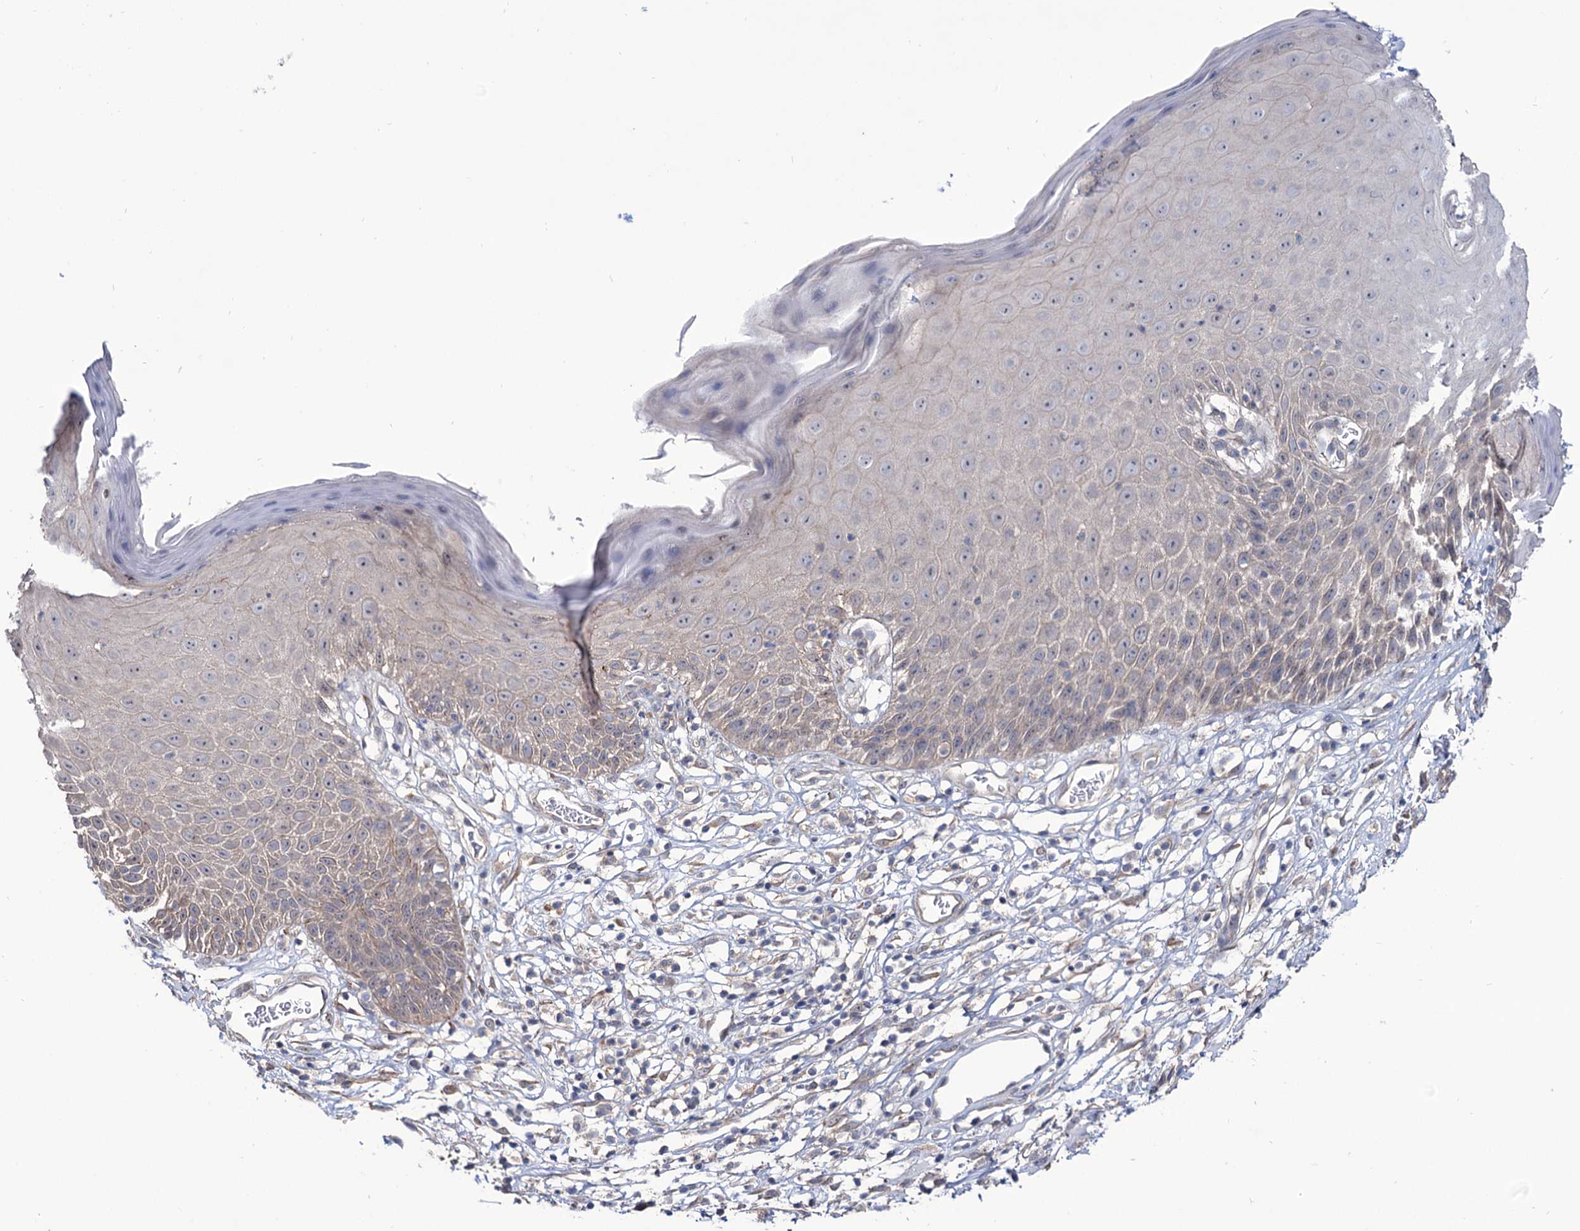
{"staining": {"intensity": "weak", "quantity": "<25%", "location": "cytoplasmic/membranous"}, "tissue": "skin", "cell_type": "Epidermal cells", "image_type": "normal", "snomed": [{"axis": "morphology", "description": "Normal tissue, NOS"}, {"axis": "topography", "description": "Vulva"}], "caption": "Immunohistochemistry of normal human skin demonstrates no expression in epidermal cells.", "gene": "SEC24A", "patient": {"sex": "female", "age": 68}}